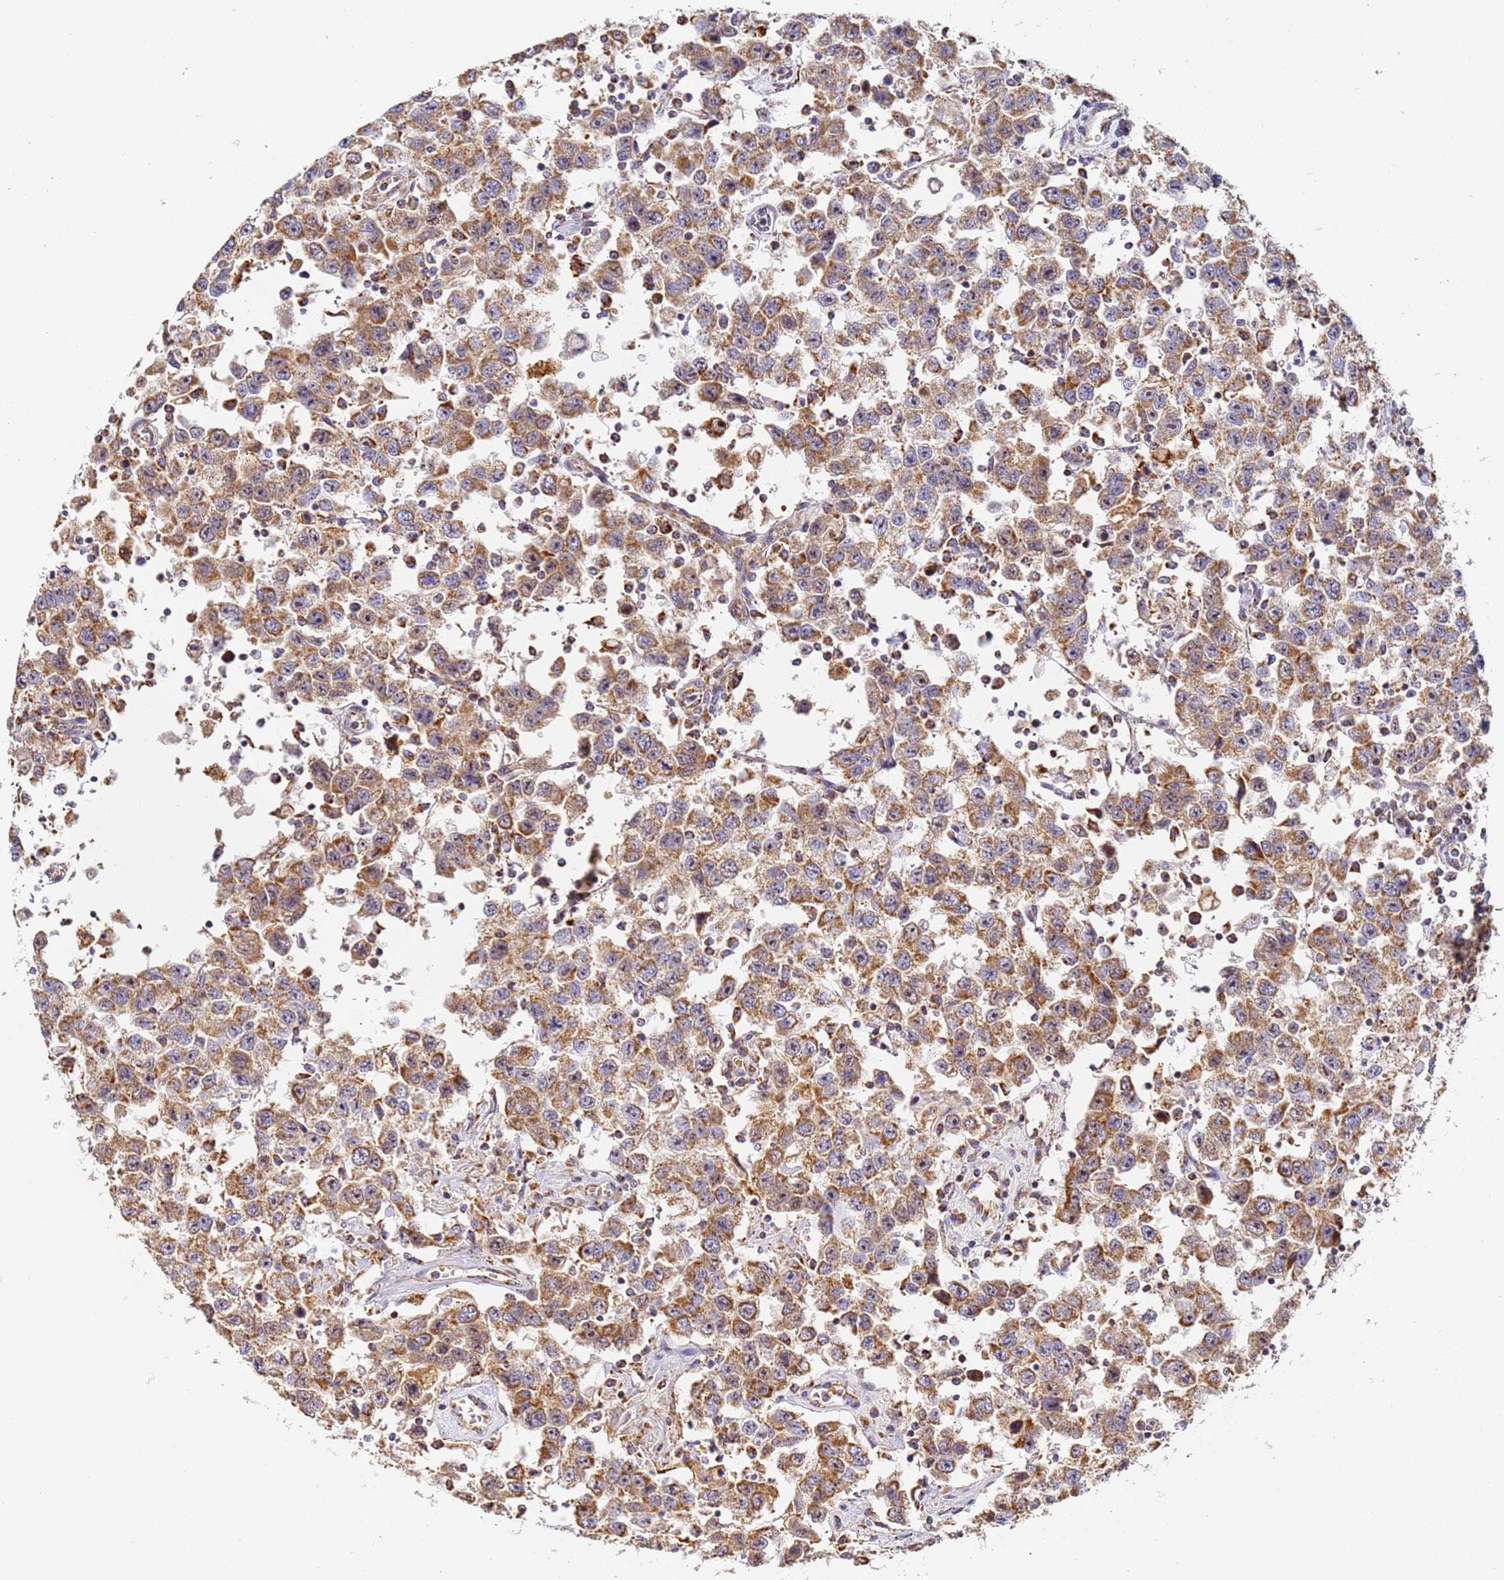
{"staining": {"intensity": "moderate", "quantity": ">75%", "location": "cytoplasmic/membranous"}, "tissue": "testis cancer", "cell_type": "Tumor cells", "image_type": "cancer", "snomed": [{"axis": "morphology", "description": "Seminoma, NOS"}, {"axis": "topography", "description": "Testis"}], "caption": "Protein expression analysis of human testis cancer (seminoma) reveals moderate cytoplasmic/membranous expression in about >75% of tumor cells.", "gene": "FRG2C", "patient": {"sex": "male", "age": 41}}